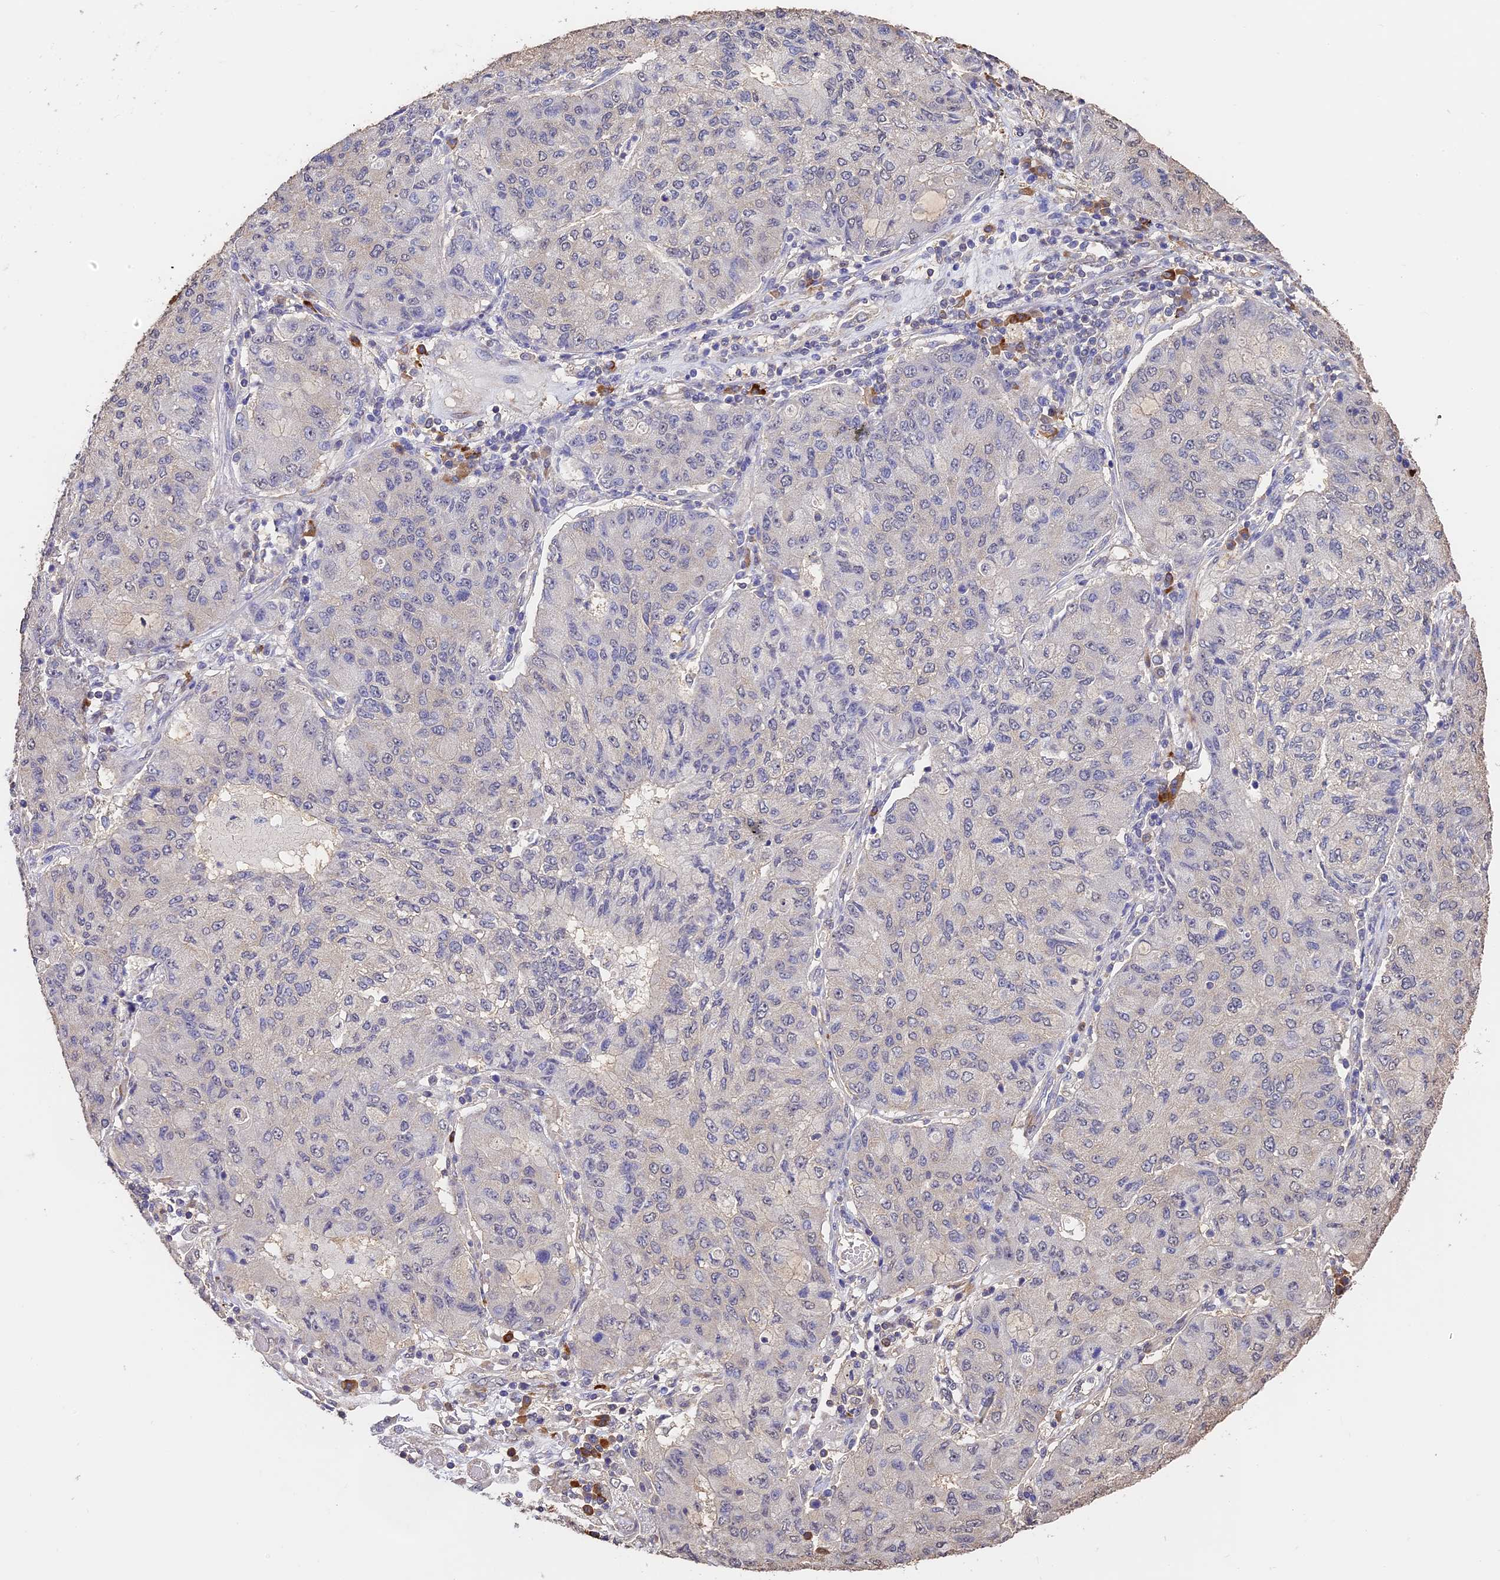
{"staining": {"intensity": "negative", "quantity": "none", "location": "none"}, "tissue": "lung cancer", "cell_type": "Tumor cells", "image_type": "cancer", "snomed": [{"axis": "morphology", "description": "Squamous cell carcinoma, NOS"}, {"axis": "topography", "description": "Lung"}], "caption": "DAB immunohistochemical staining of lung squamous cell carcinoma exhibits no significant staining in tumor cells. (Brightfield microscopy of DAB (3,3'-diaminobenzidine) immunohistochemistry (IHC) at high magnification).", "gene": "SLC11A1", "patient": {"sex": "male", "age": 74}}